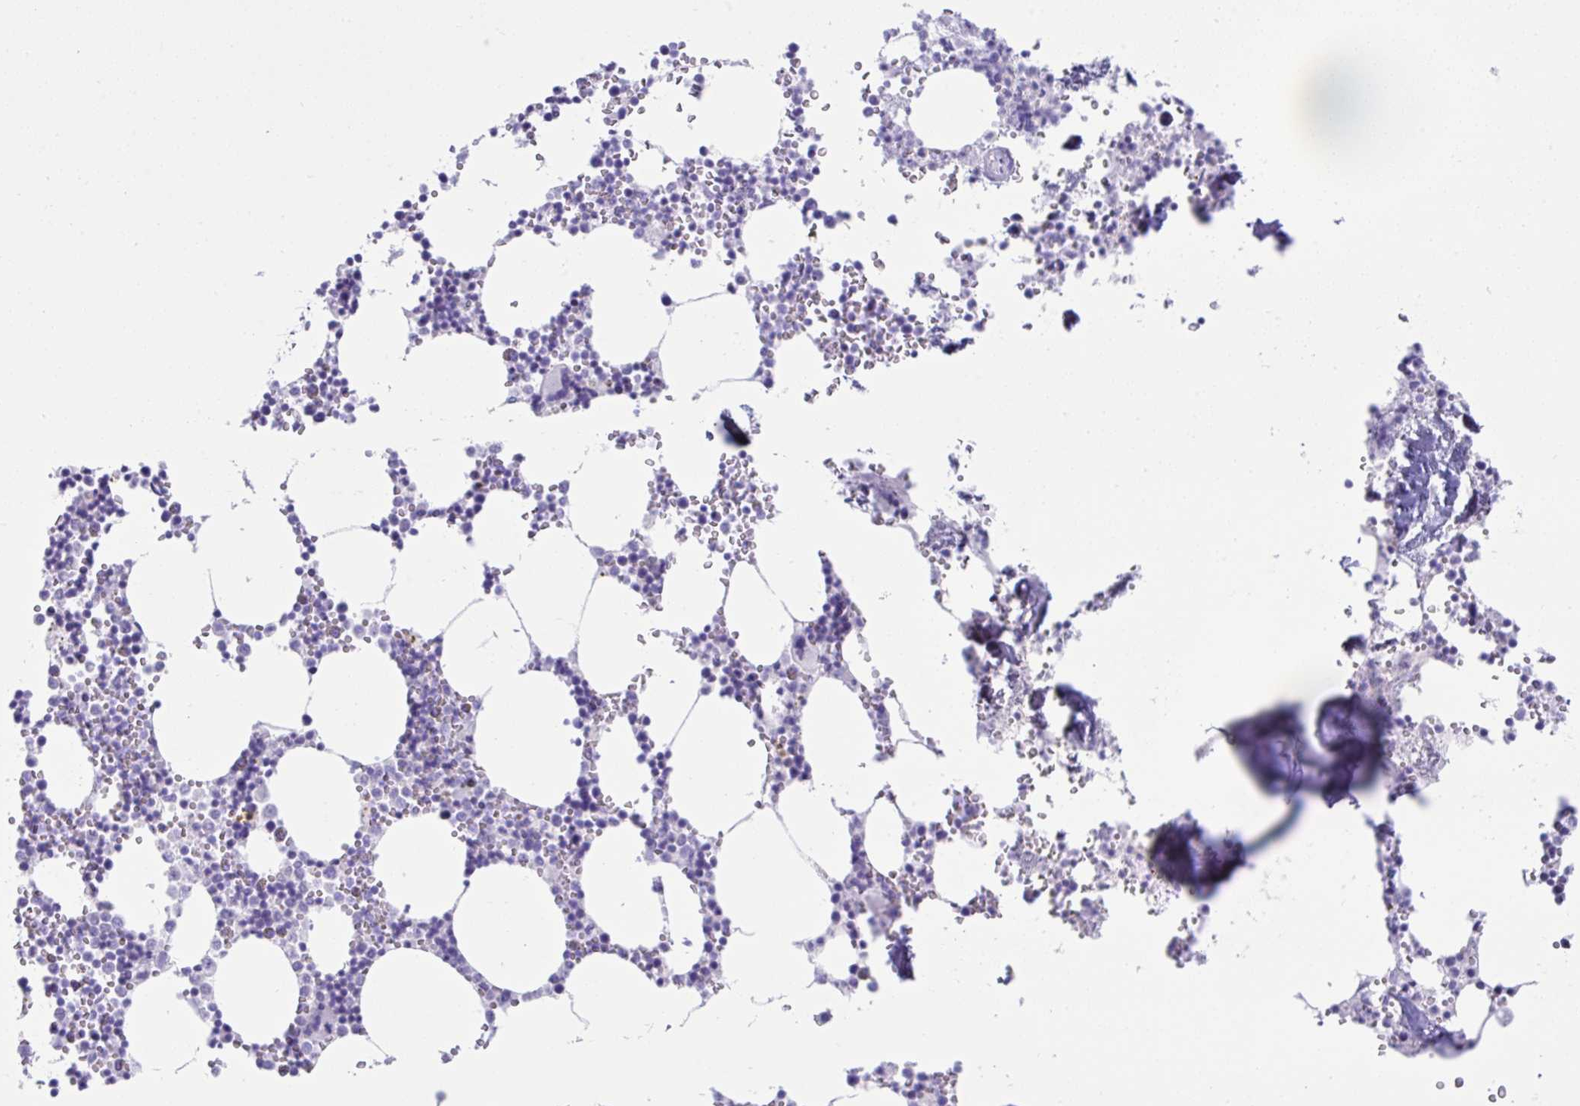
{"staining": {"intensity": "negative", "quantity": "none", "location": "none"}, "tissue": "bone marrow", "cell_type": "Hematopoietic cells", "image_type": "normal", "snomed": [{"axis": "morphology", "description": "Normal tissue, NOS"}, {"axis": "topography", "description": "Bone marrow"}], "caption": "The image exhibits no significant staining in hematopoietic cells of bone marrow.", "gene": "PSCA", "patient": {"sex": "male", "age": 54}}